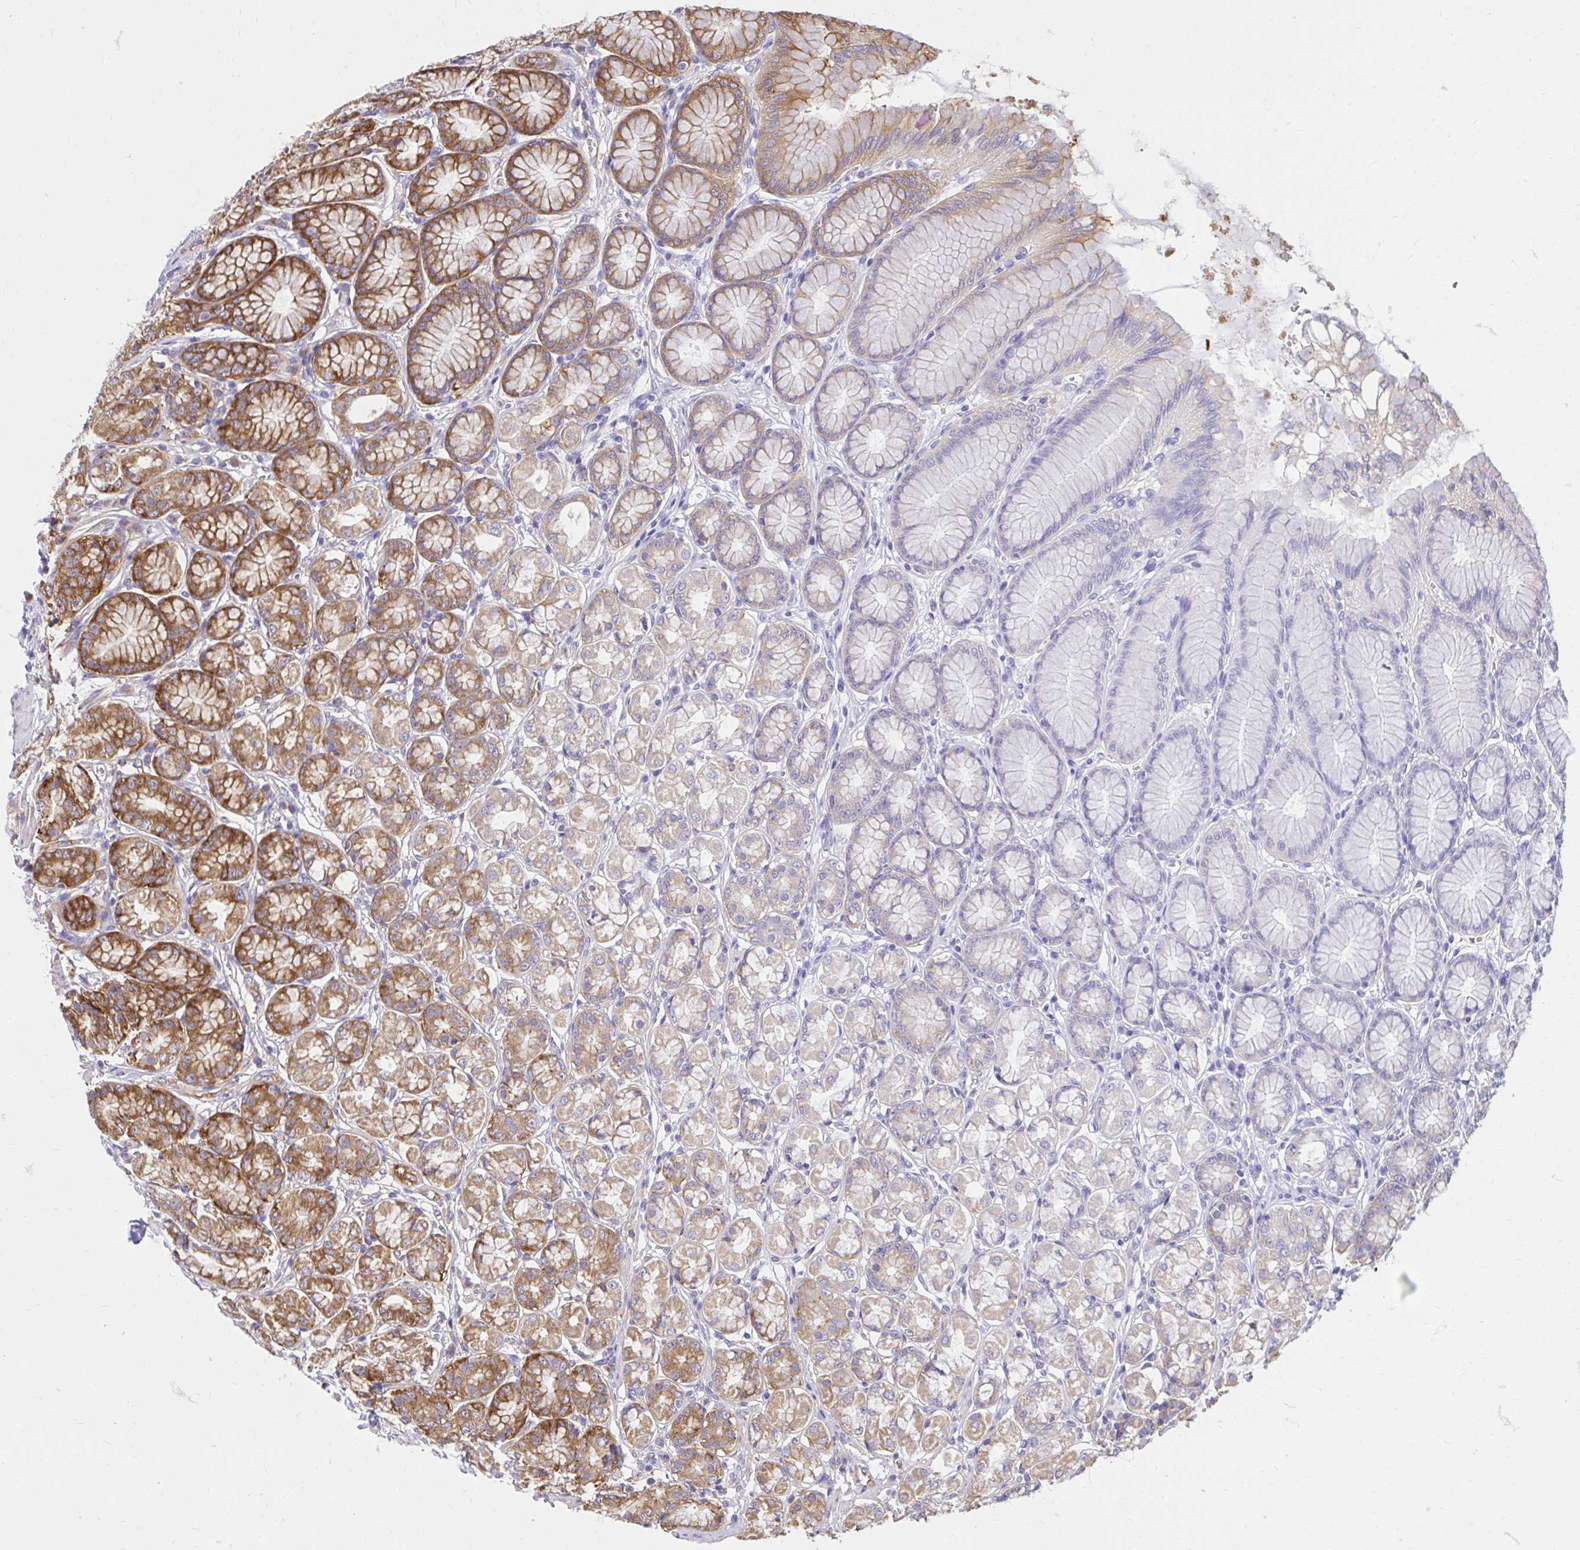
{"staining": {"intensity": "moderate", "quantity": "25%-75%", "location": "cytoplasmic/membranous"}, "tissue": "stomach", "cell_type": "Glandular cells", "image_type": "normal", "snomed": [{"axis": "morphology", "description": "Normal tissue, NOS"}, {"axis": "topography", "description": "Stomach"}, {"axis": "topography", "description": "Stomach, lower"}], "caption": "This image reveals benign stomach stained with immunohistochemistry (IHC) to label a protein in brown. The cytoplasmic/membranous of glandular cells show moderate positivity for the protein. Nuclei are counter-stained blue.", "gene": "ABCB10", "patient": {"sex": "male", "age": 76}}